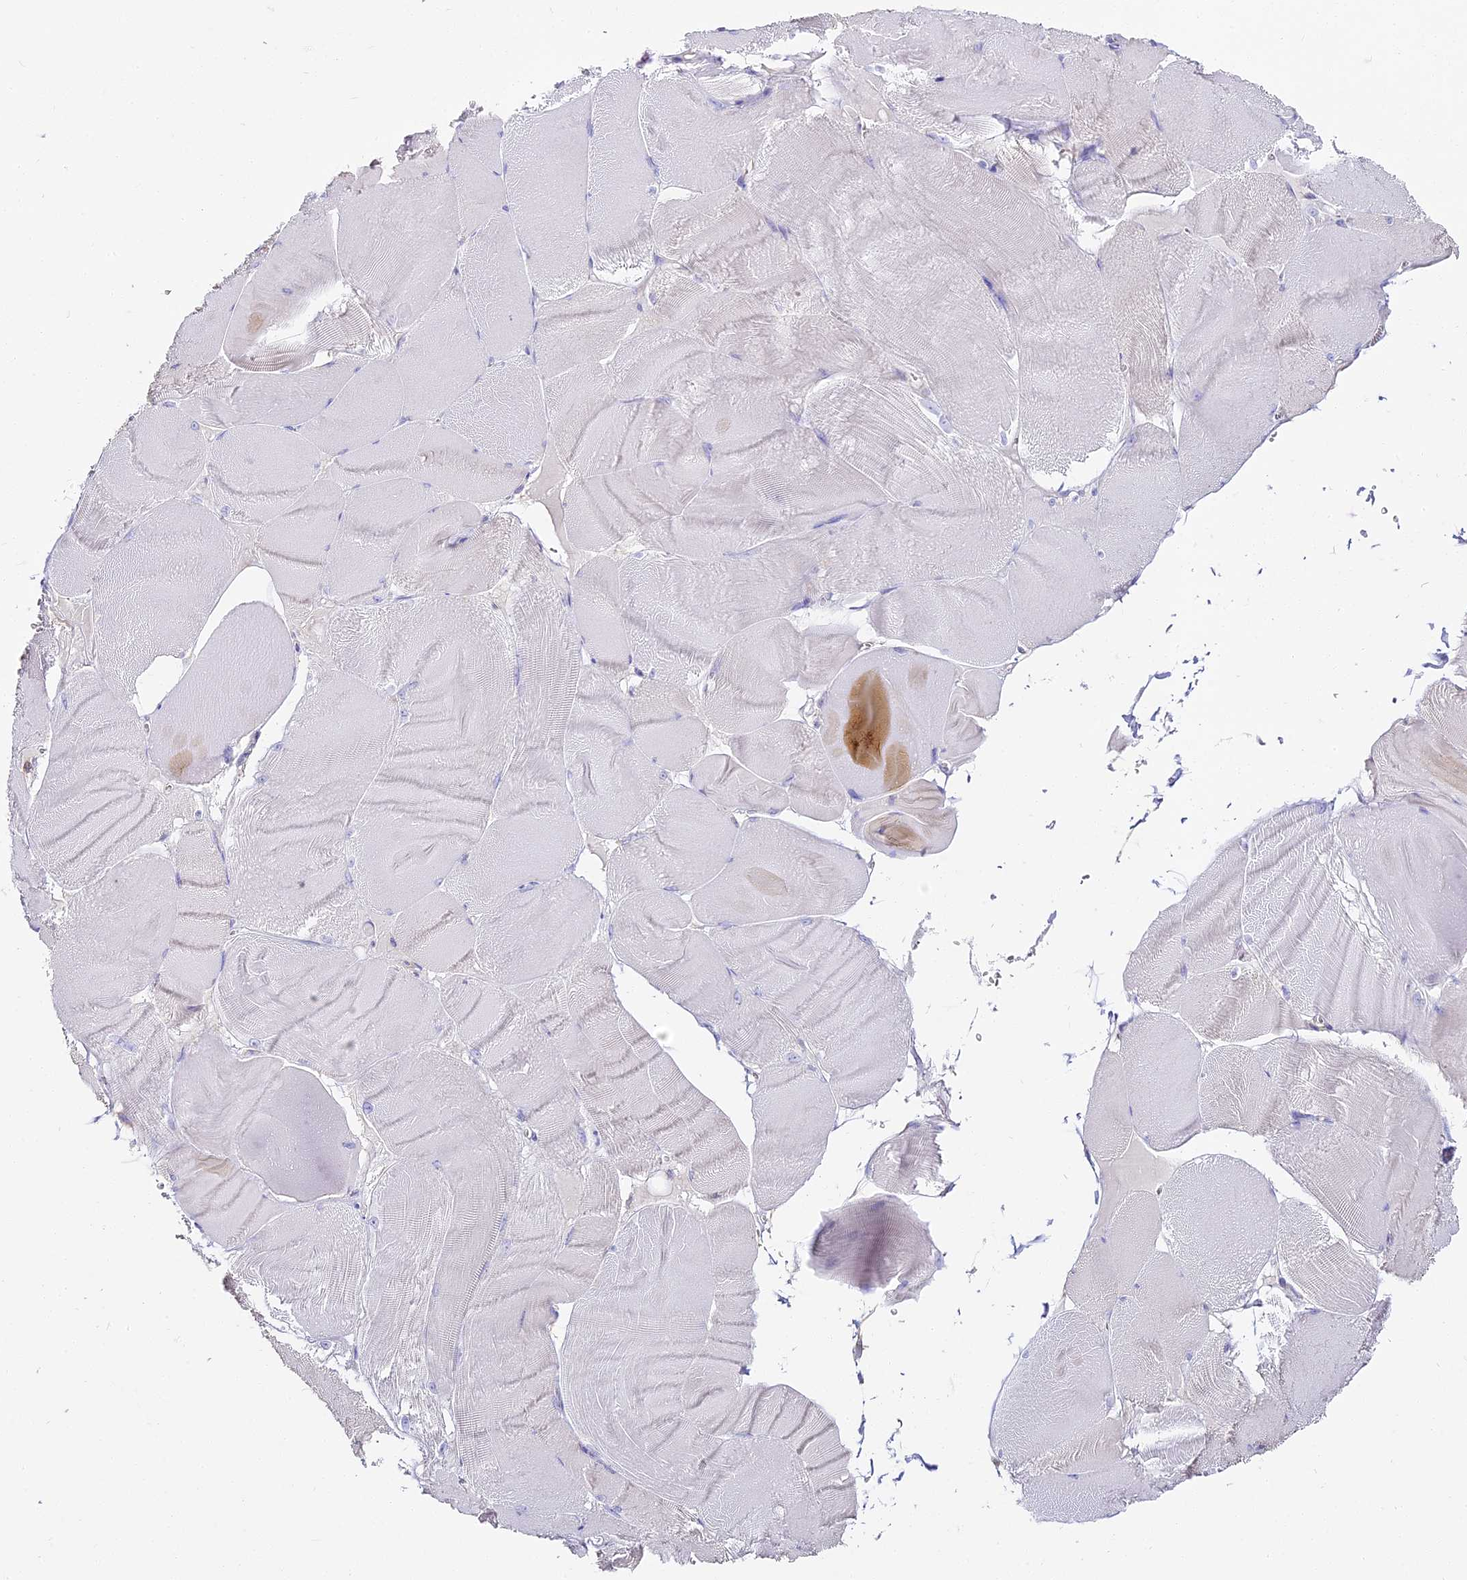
{"staining": {"intensity": "negative", "quantity": "none", "location": "none"}, "tissue": "skeletal muscle", "cell_type": "Myocytes", "image_type": "normal", "snomed": [{"axis": "morphology", "description": "Normal tissue, NOS"}, {"axis": "morphology", "description": "Basal cell carcinoma"}, {"axis": "topography", "description": "Skeletal muscle"}], "caption": "DAB (3,3'-diaminobenzidine) immunohistochemical staining of benign human skeletal muscle reveals no significant expression in myocytes. Brightfield microscopy of immunohistochemistry (IHC) stained with DAB (3,3'-diaminobenzidine) (brown) and hematoxylin (blue), captured at high magnification.", "gene": "ALPG", "patient": {"sex": "female", "age": 64}}